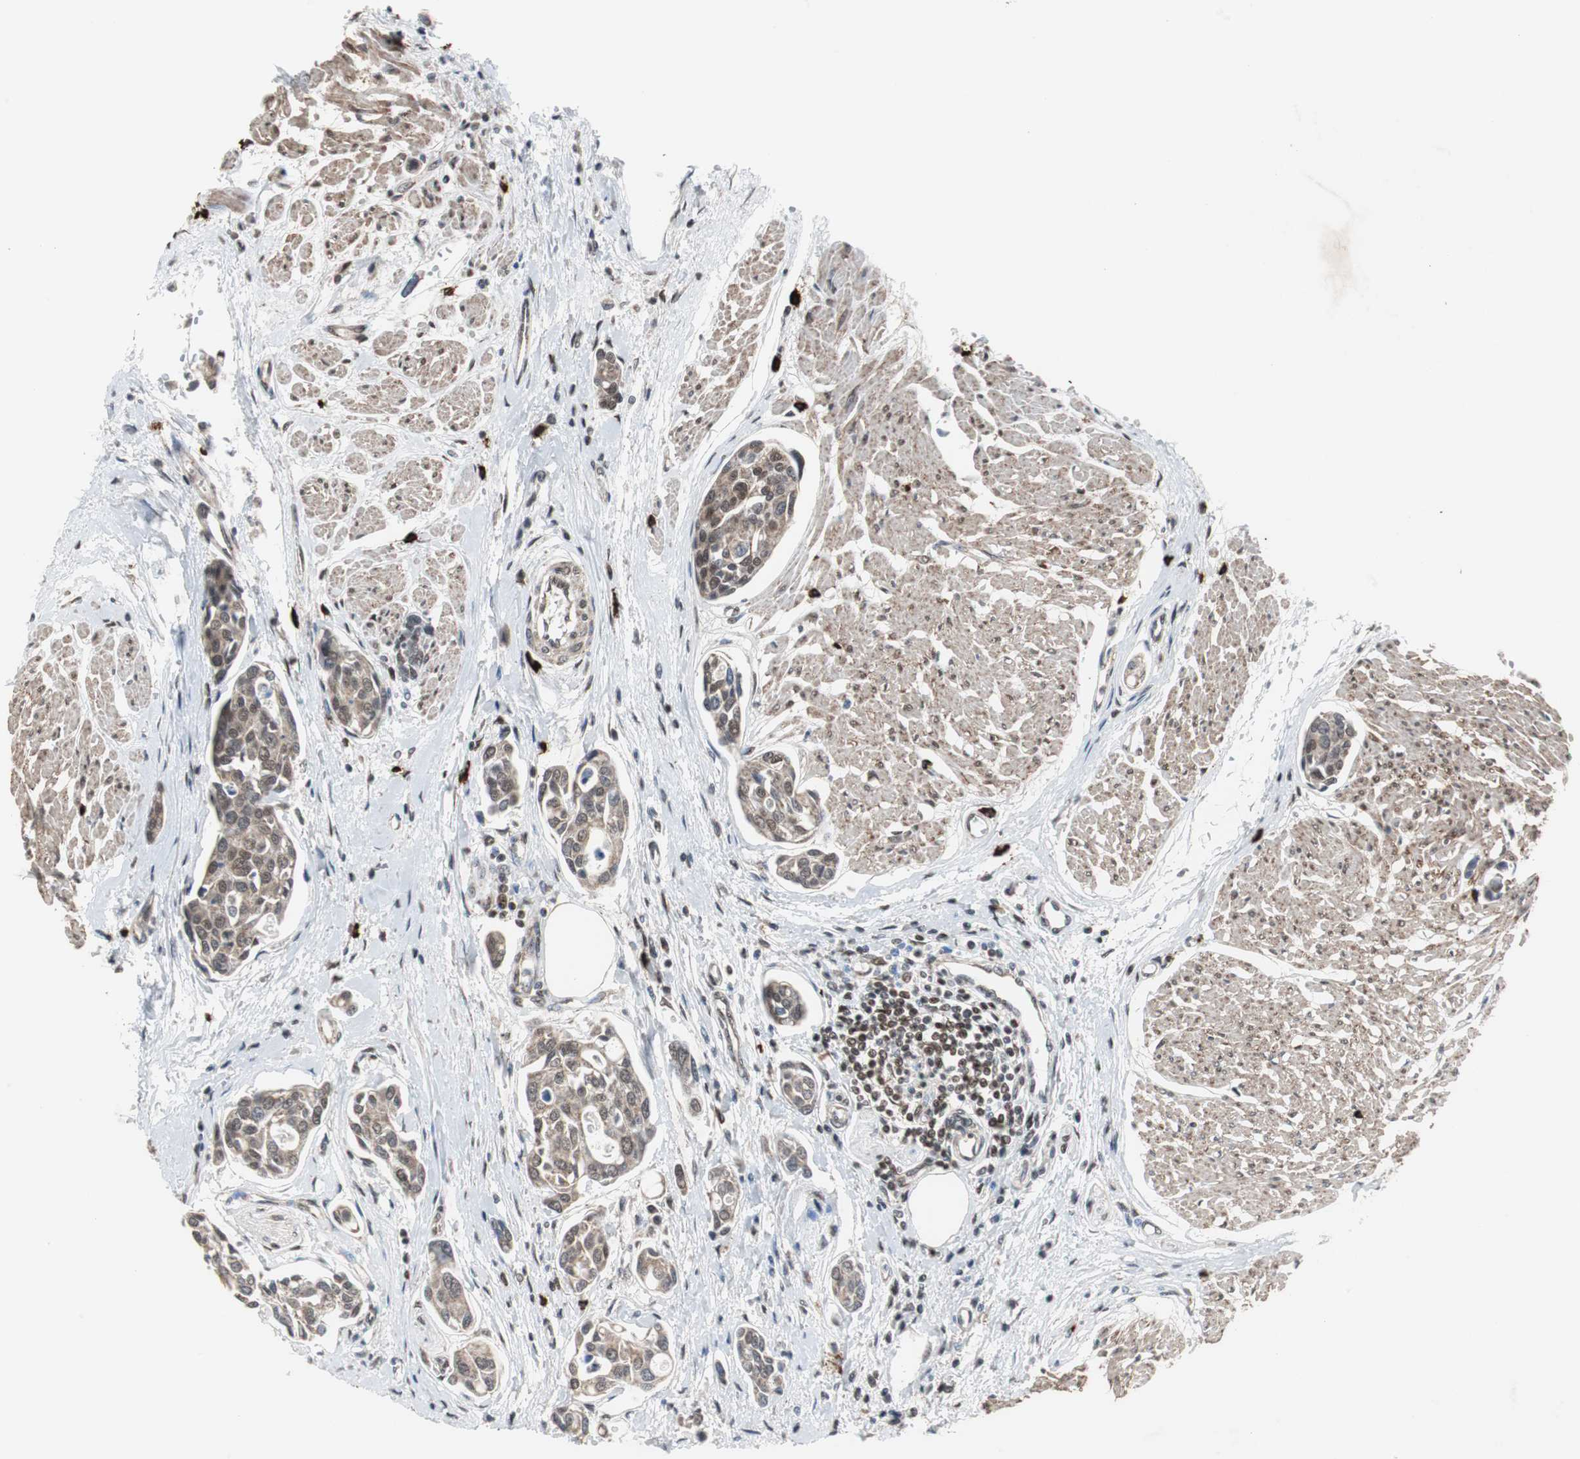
{"staining": {"intensity": "moderate", "quantity": "25%-75%", "location": "nuclear"}, "tissue": "urothelial cancer", "cell_type": "Tumor cells", "image_type": "cancer", "snomed": [{"axis": "morphology", "description": "Urothelial carcinoma, High grade"}, {"axis": "topography", "description": "Urinary bladder"}], "caption": "Urothelial cancer was stained to show a protein in brown. There is medium levels of moderate nuclear expression in about 25%-75% of tumor cells.", "gene": "ZHX2", "patient": {"sex": "male", "age": 78}}